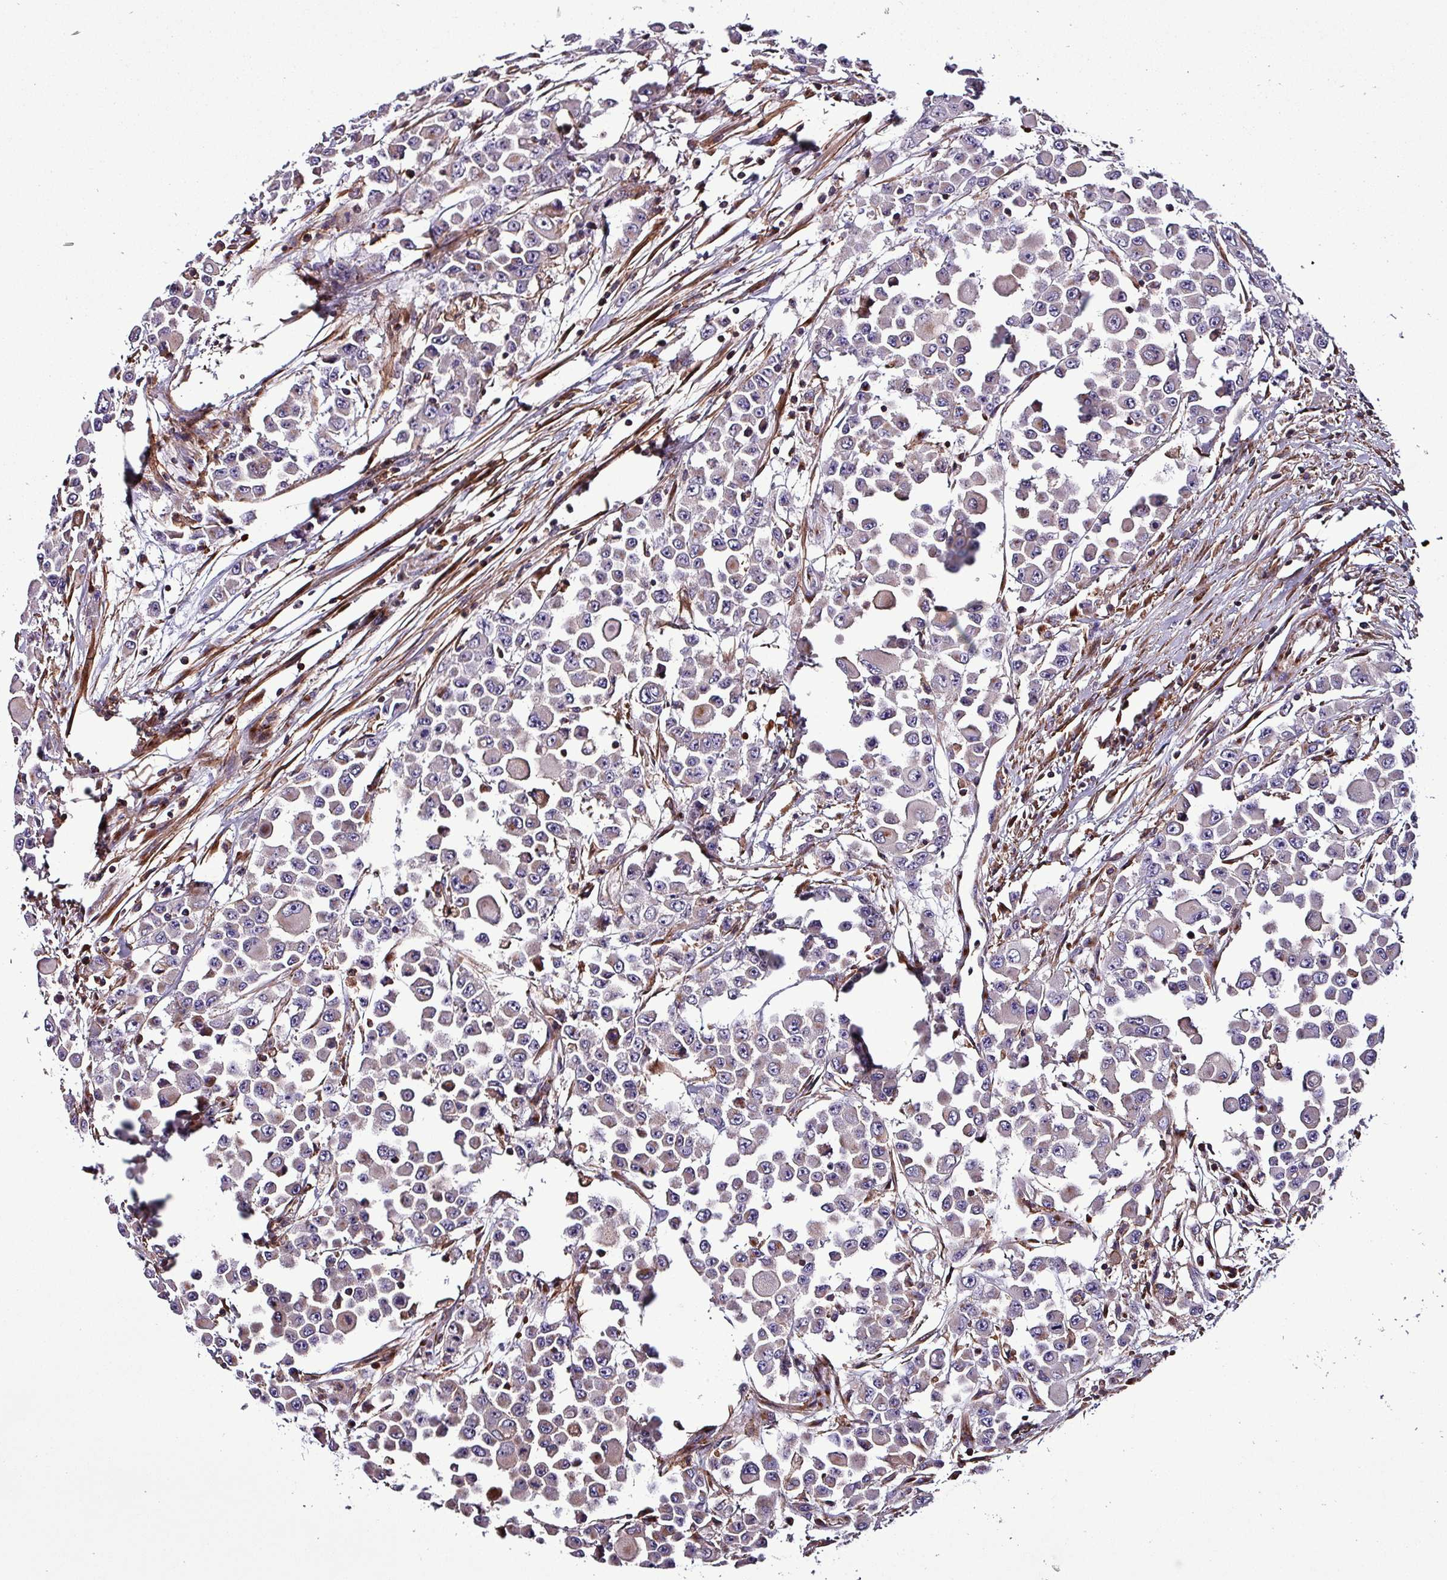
{"staining": {"intensity": "negative", "quantity": "none", "location": "none"}, "tissue": "colorectal cancer", "cell_type": "Tumor cells", "image_type": "cancer", "snomed": [{"axis": "morphology", "description": "Adenocarcinoma, NOS"}, {"axis": "topography", "description": "Colon"}], "caption": "This photomicrograph is of colorectal cancer stained with immunohistochemistry (IHC) to label a protein in brown with the nuclei are counter-stained blue. There is no staining in tumor cells.", "gene": "VAMP4", "patient": {"sex": "male", "age": 51}}